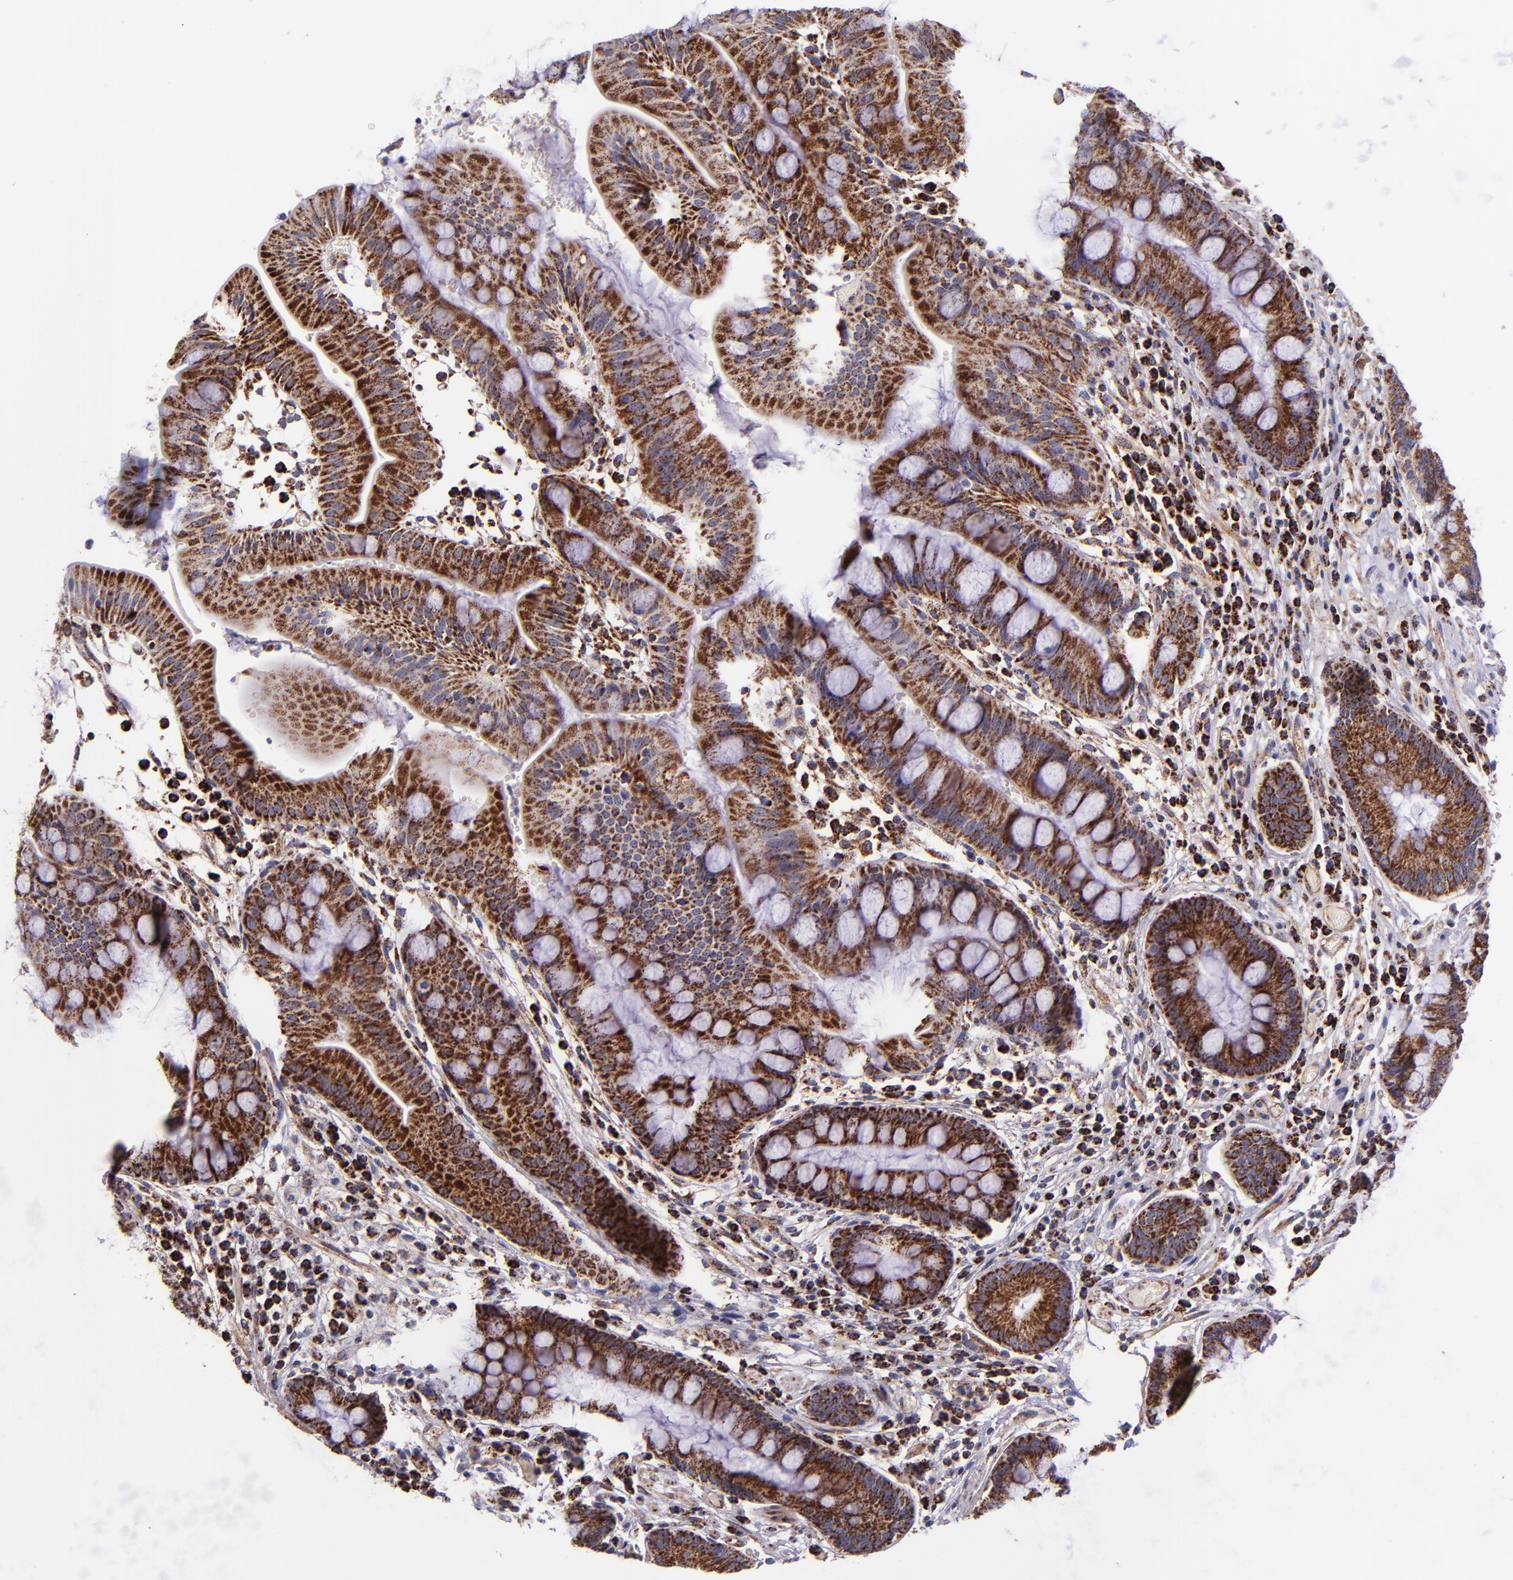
{"staining": {"intensity": "moderate", "quantity": "25%-75%", "location": "cytoplasmic/membranous"}, "tissue": "stomach", "cell_type": "Glandular cells", "image_type": "normal", "snomed": [{"axis": "morphology", "description": "Normal tissue, NOS"}, {"axis": "morphology", "description": "Inflammation, NOS"}, {"axis": "topography", "description": "Stomach, lower"}], "caption": "Approximately 25%-75% of glandular cells in normal human stomach demonstrate moderate cytoplasmic/membranous protein staining as visualized by brown immunohistochemical staining.", "gene": "IDH3G", "patient": {"sex": "male", "age": 59}}